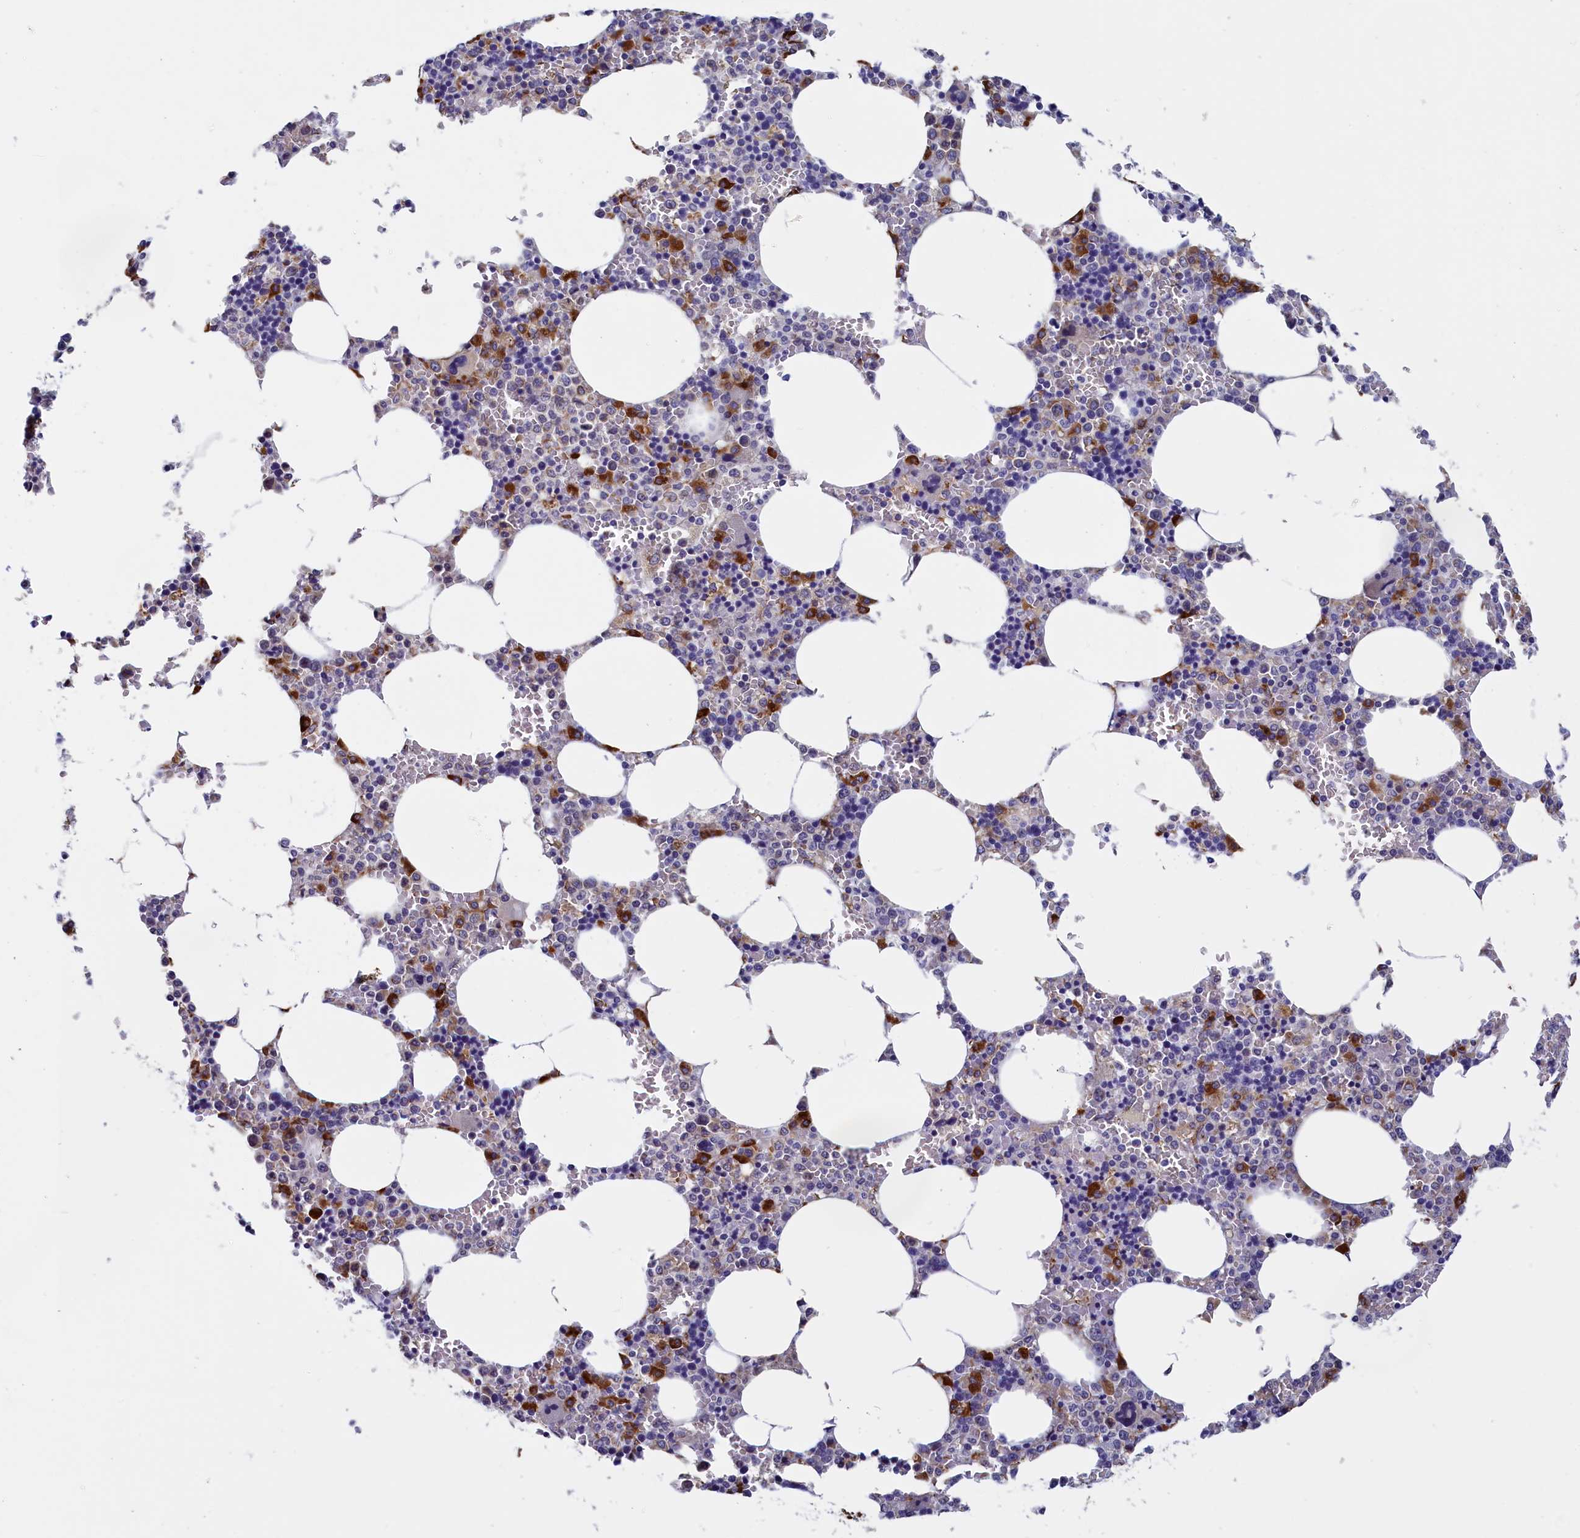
{"staining": {"intensity": "strong", "quantity": "<25%", "location": "cytoplasmic/membranous"}, "tissue": "bone marrow", "cell_type": "Hematopoietic cells", "image_type": "normal", "snomed": [{"axis": "morphology", "description": "Normal tissue, NOS"}, {"axis": "topography", "description": "Bone marrow"}], "caption": "A histopathology image showing strong cytoplasmic/membranous staining in about <25% of hematopoietic cells in normal bone marrow, as visualized by brown immunohistochemical staining.", "gene": "CCDC68", "patient": {"sex": "male", "age": 70}}